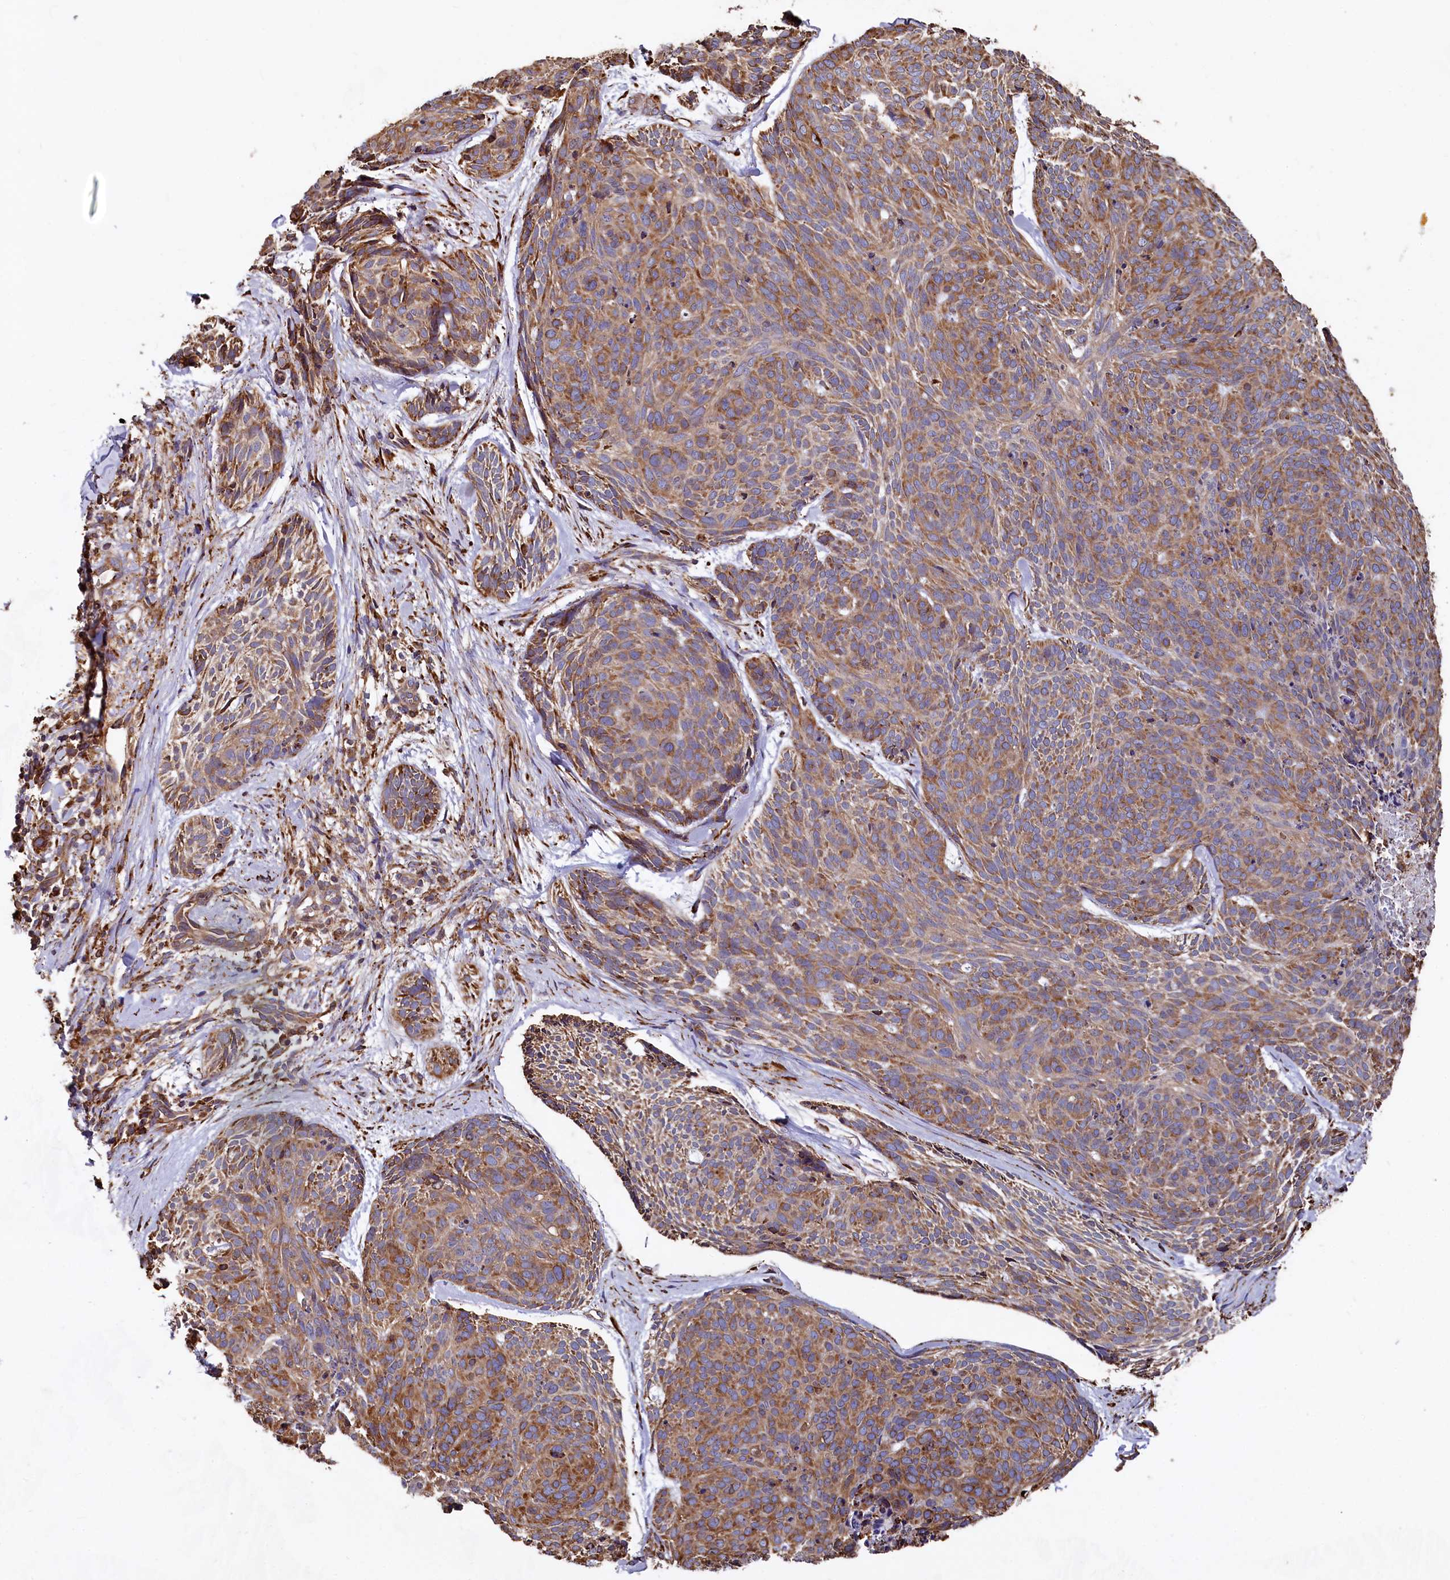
{"staining": {"intensity": "moderate", "quantity": ">75%", "location": "cytoplasmic/membranous"}, "tissue": "skin cancer", "cell_type": "Tumor cells", "image_type": "cancer", "snomed": [{"axis": "morphology", "description": "Normal tissue, NOS"}, {"axis": "morphology", "description": "Basal cell carcinoma"}, {"axis": "topography", "description": "Skin"}], "caption": "Tumor cells exhibit medium levels of moderate cytoplasmic/membranous positivity in approximately >75% of cells in human basal cell carcinoma (skin).", "gene": "NEURL1B", "patient": {"sex": "male", "age": 66}}